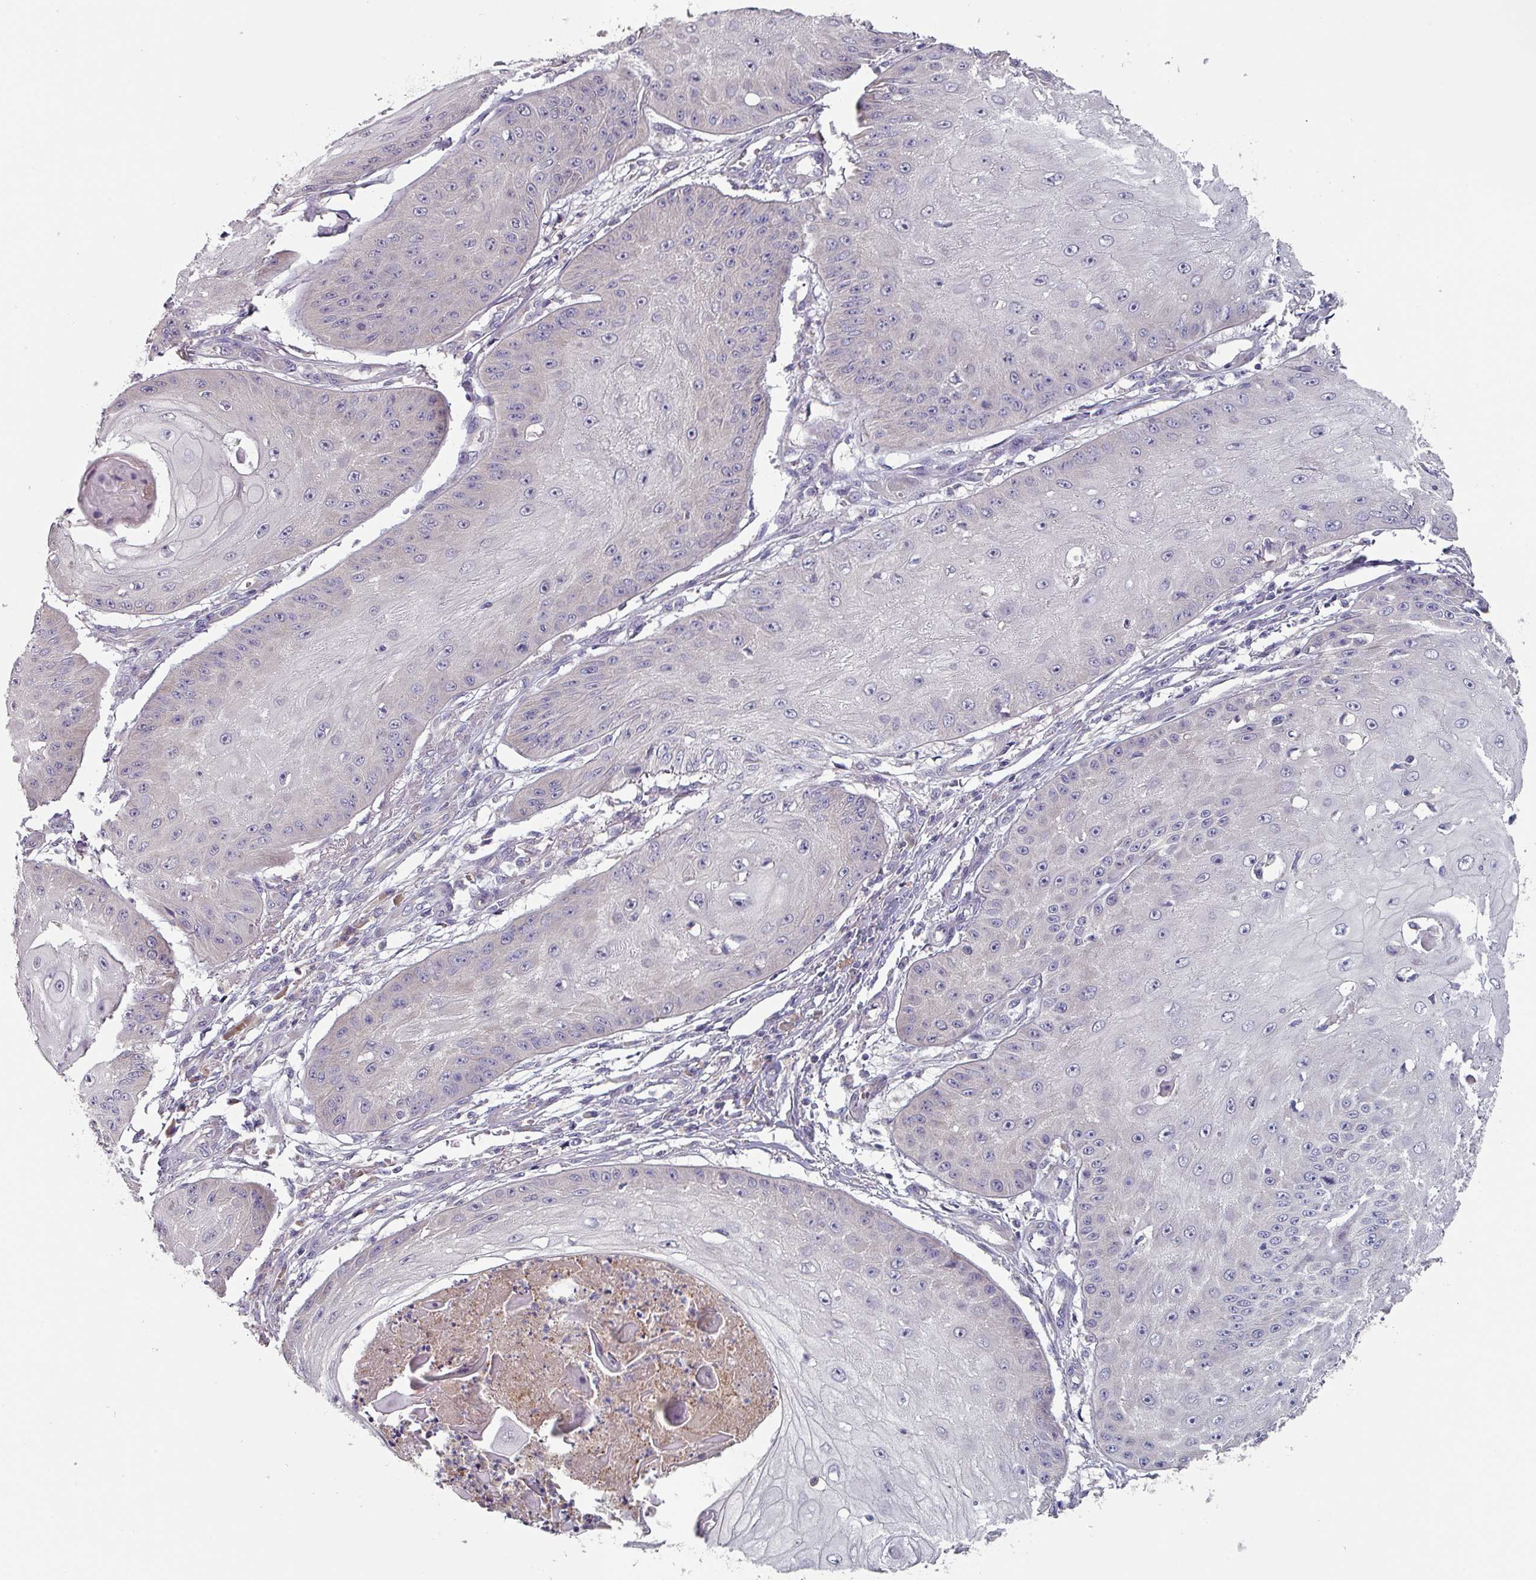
{"staining": {"intensity": "negative", "quantity": "none", "location": "none"}, "tissue": "skin cancer", "cell_type": "Tumor cells", "image_type": "cancer", "snomed": [{"axis": "morphology", "description": "Squamous cell carcinoma, NOS"}, {"axis": "topography", "description": "Skin"}], "caption": "DAB (3,3'-diaminobenzidine) immunohistochemical staining of human skin cancer (squamous cell carcinoma) shows no significant expression in tumor cells.", "gene": "PRAMEF8", "patient": {"sex": "male", "age": 70}}